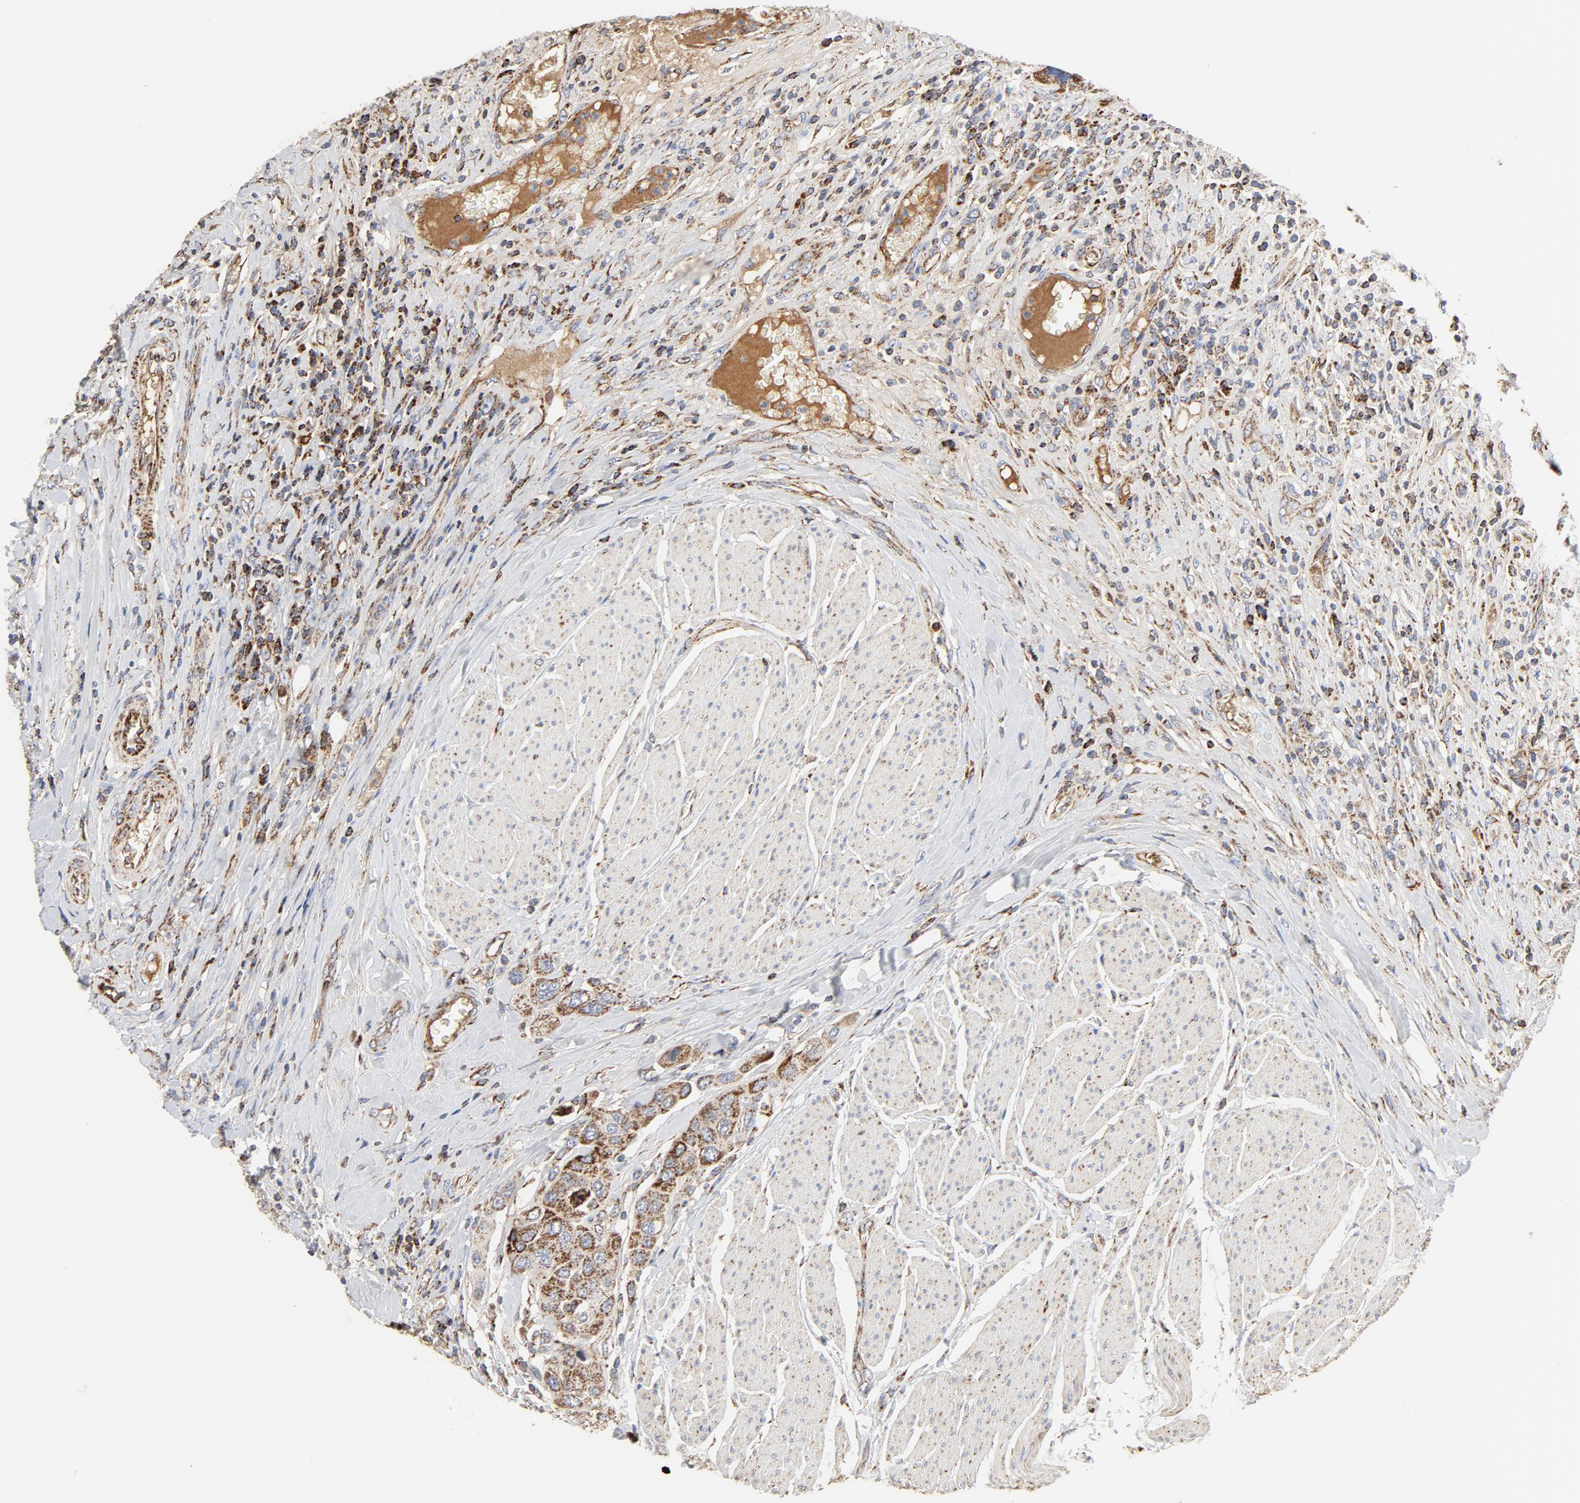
{"staining": {"intensity": "strong", "quantity": ">75%", "location": "cytoplasmic/membranous"}, "tissue": "urothelial cancer", "cell_type": "Tumor cells", "image_type": "cancer", "snomed": [{"axis": "morphology", "description": "Urothelial carcinoma, High grade"}, {"axis": "topography", "description": "Urinary bladder"}], "caption": "DAB immunohistochemical staining of urothelial carcinoma (high-grade) shows strong cytoplasmic/membranous protein expression in about >75% of tumor cells.", "gene": "PCNX4", "patient": {"sex": "male", "age": 50}}